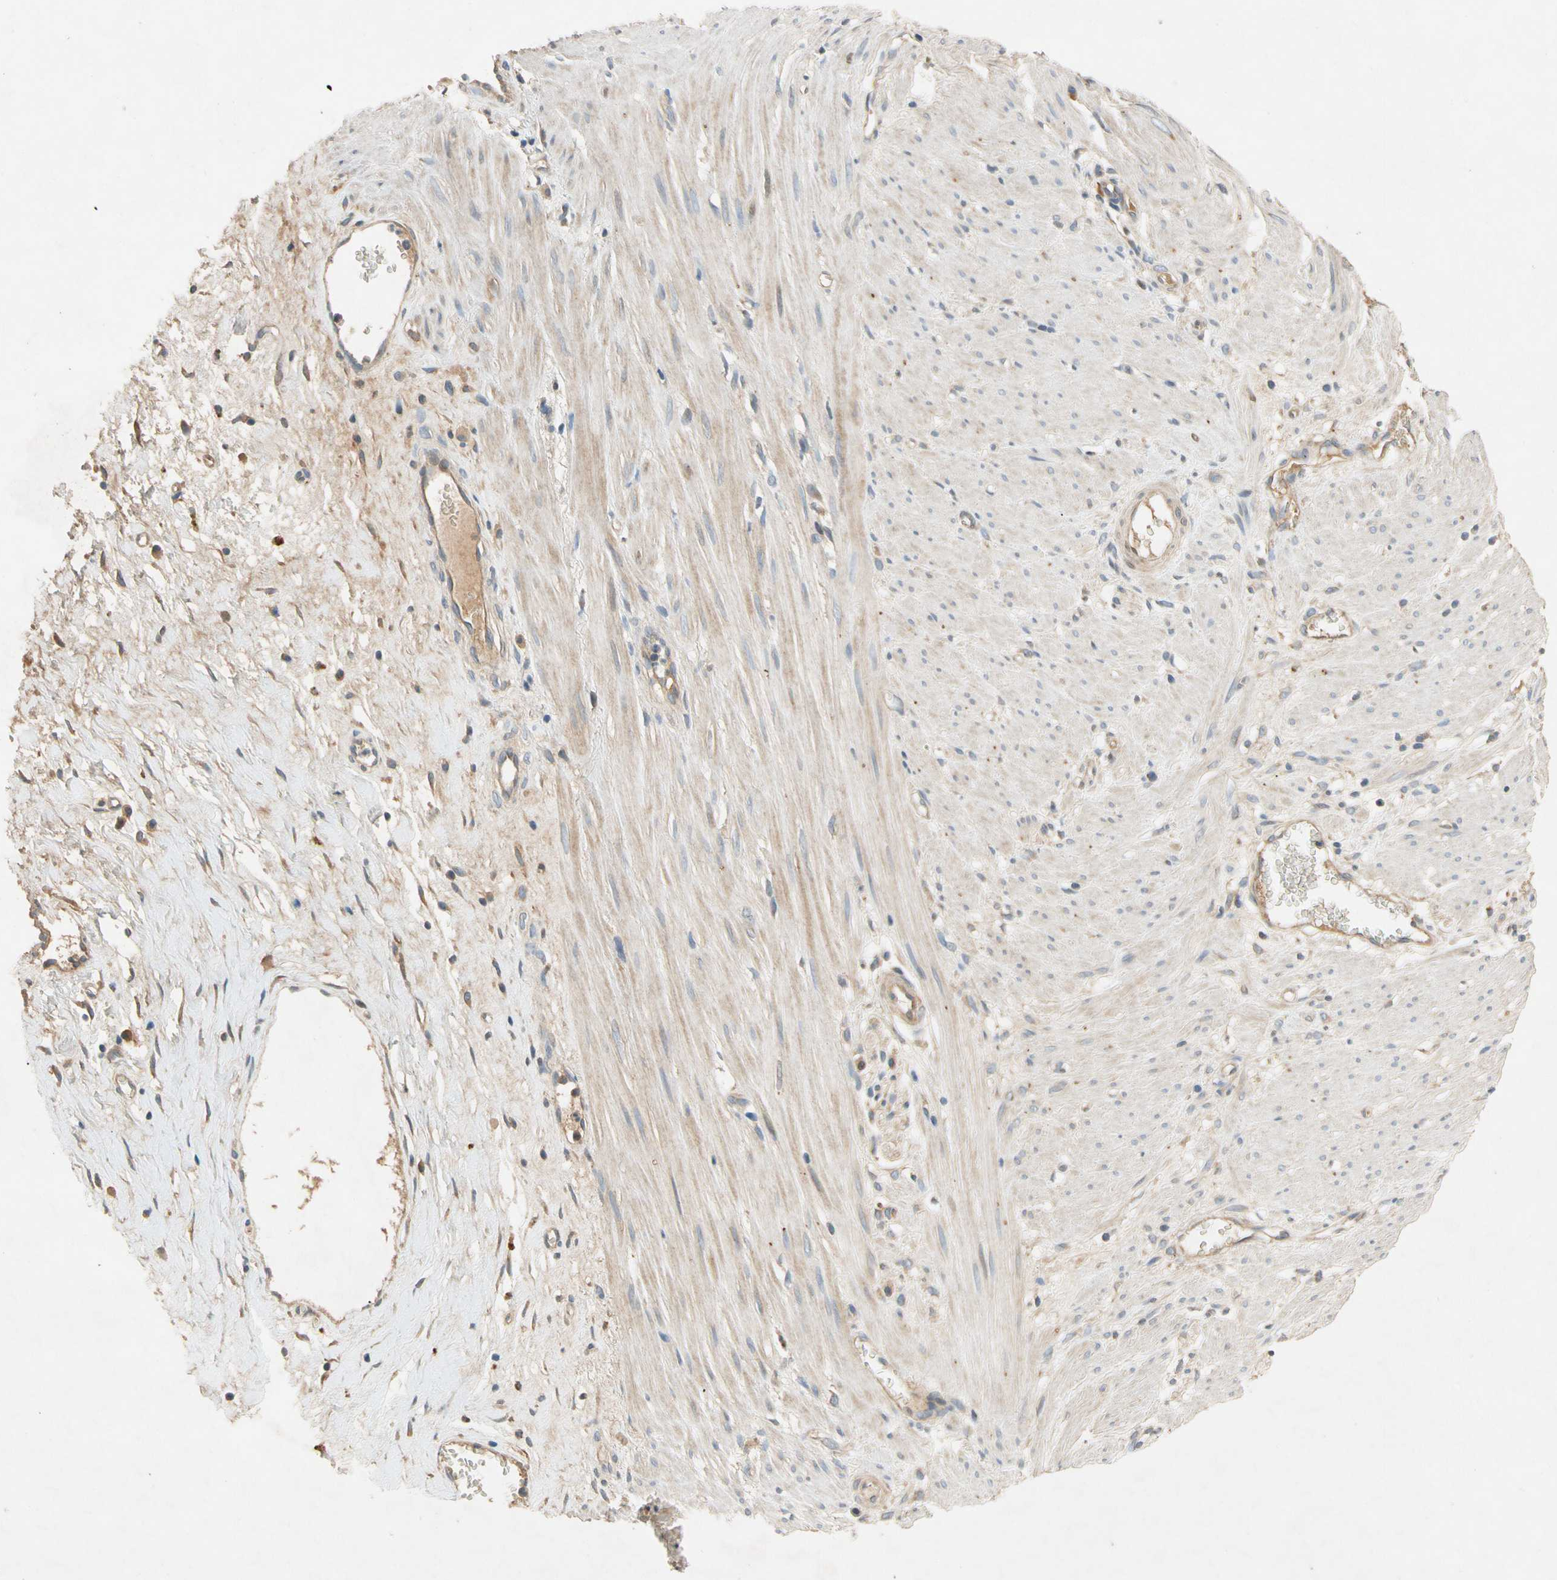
{"staining": {"intensity": "weak", "quantity": ">75%", "location": "cytoplasmic/membranous"}, "tissue": "stomach cancer", "cell_type": "Tumor cells", "image_type": "cancer", "snomed": [{"axis": "morphology", "description": "Adenocarcinoma, NOS"}, {"axis": "topography", "description": "Stomach, lower"}], "caption": "An image showing weak cytoplasmic/membranous positivity in approximately >75% of tumor cells in stomach cancer (adenocarcinoma), as visualized by brown immunohistochemical staining.", "gene": "USP46", "patient": {"sex": "male", "age": 77}}